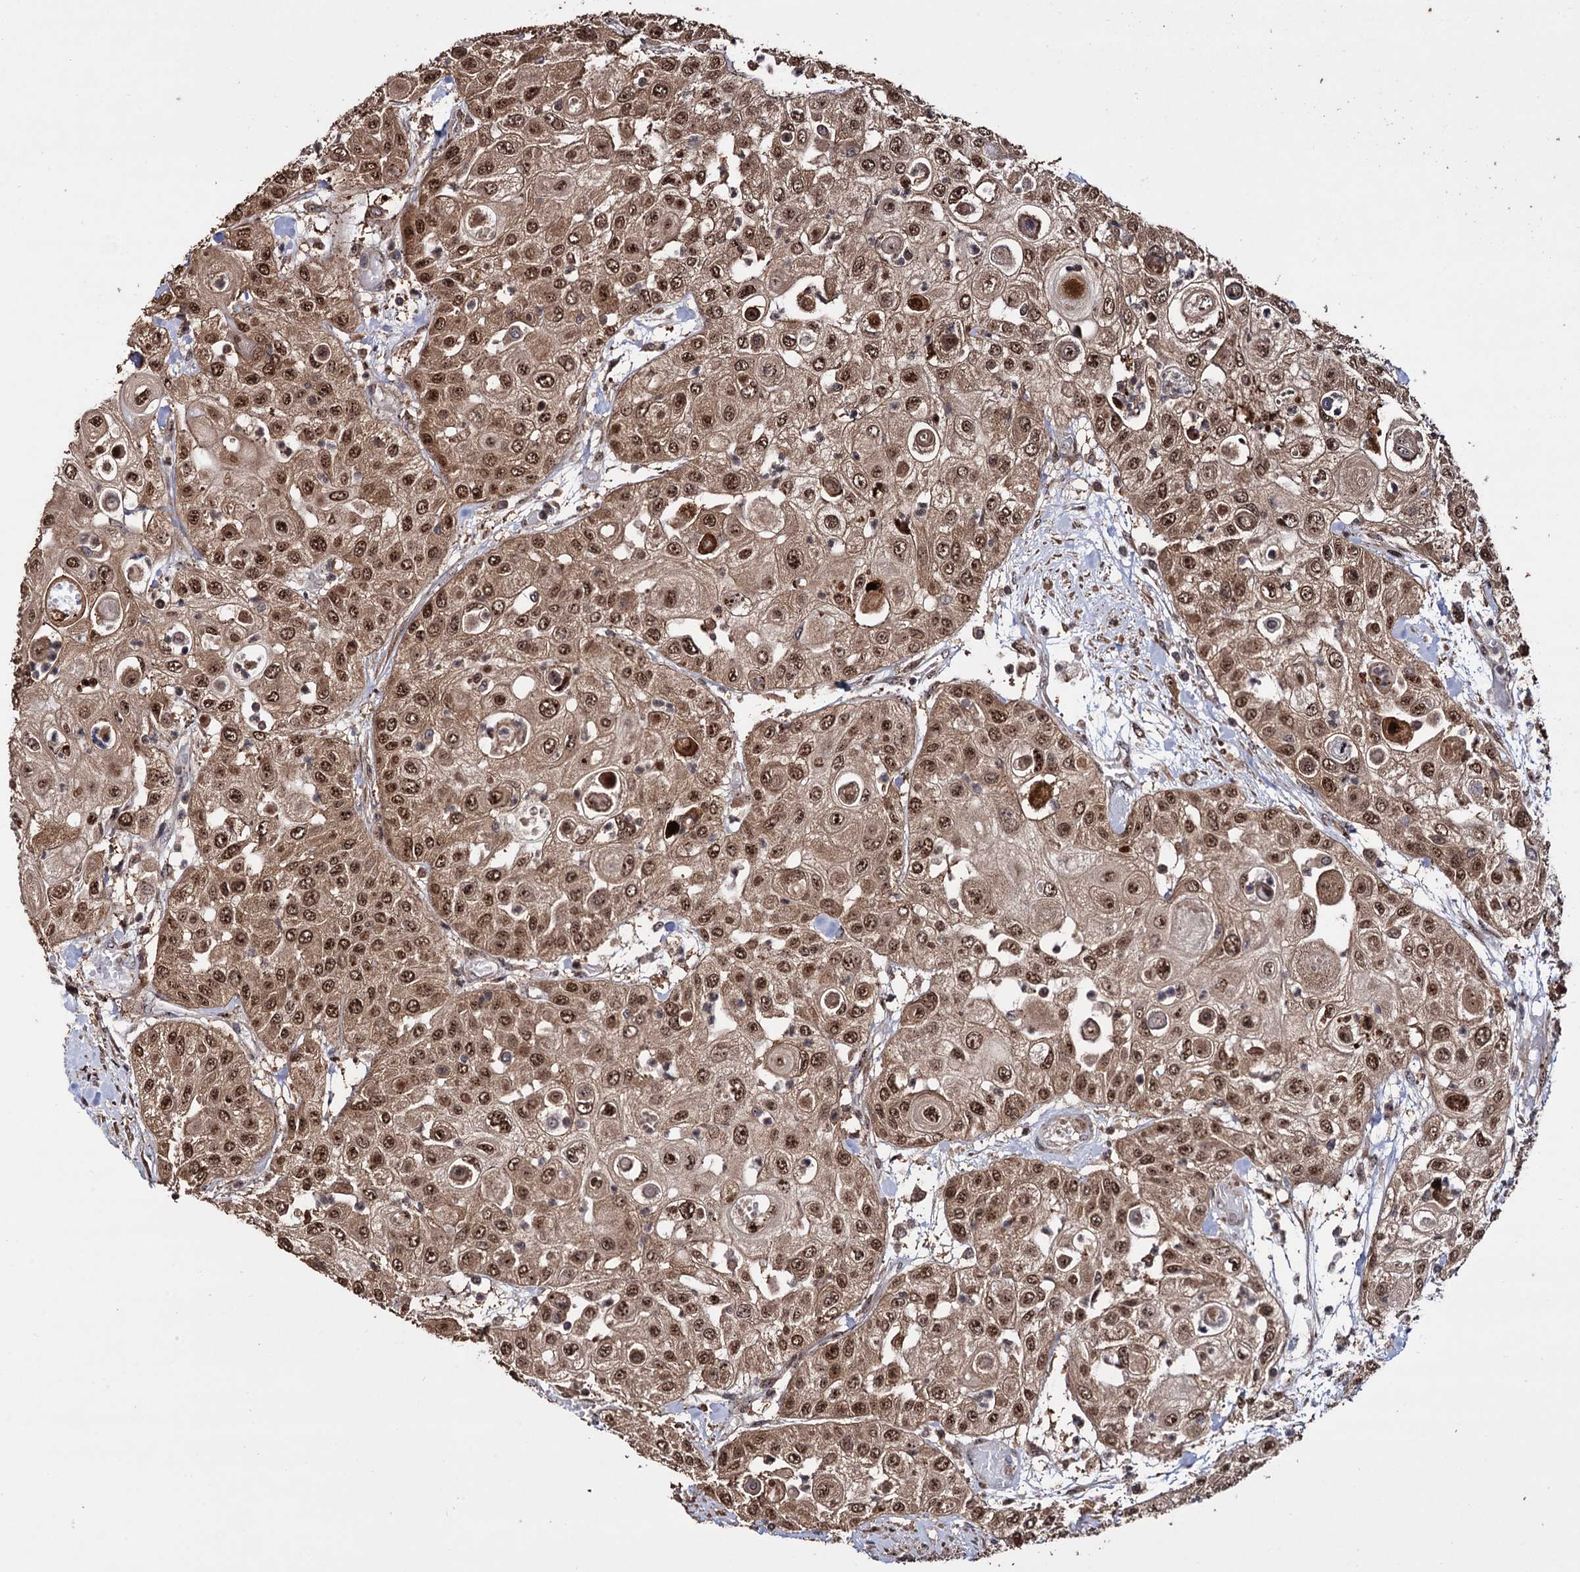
{"staining": {"intensity": "strong", "quantity": ">75%", "location": "cytoplasmic/membranous,nuclear"}, "tissue": "urothelial cancer", "cell_type": "Tumor cells", "image_type": "cancer", "snomed": [{"axis": "morphology", "description": "Urothelial carcinoma, High grade"}, {"axis": "topography", "description": "Urinary bladder"}], "caption": "Tumor cells exhibit strong cytoplasmic/membranous and nuclear positivity in about >75% of cells in urothelial carcinoma (high-grade).", "gene": "PIGB", "patient": {"sex": "female", "age": 79}}